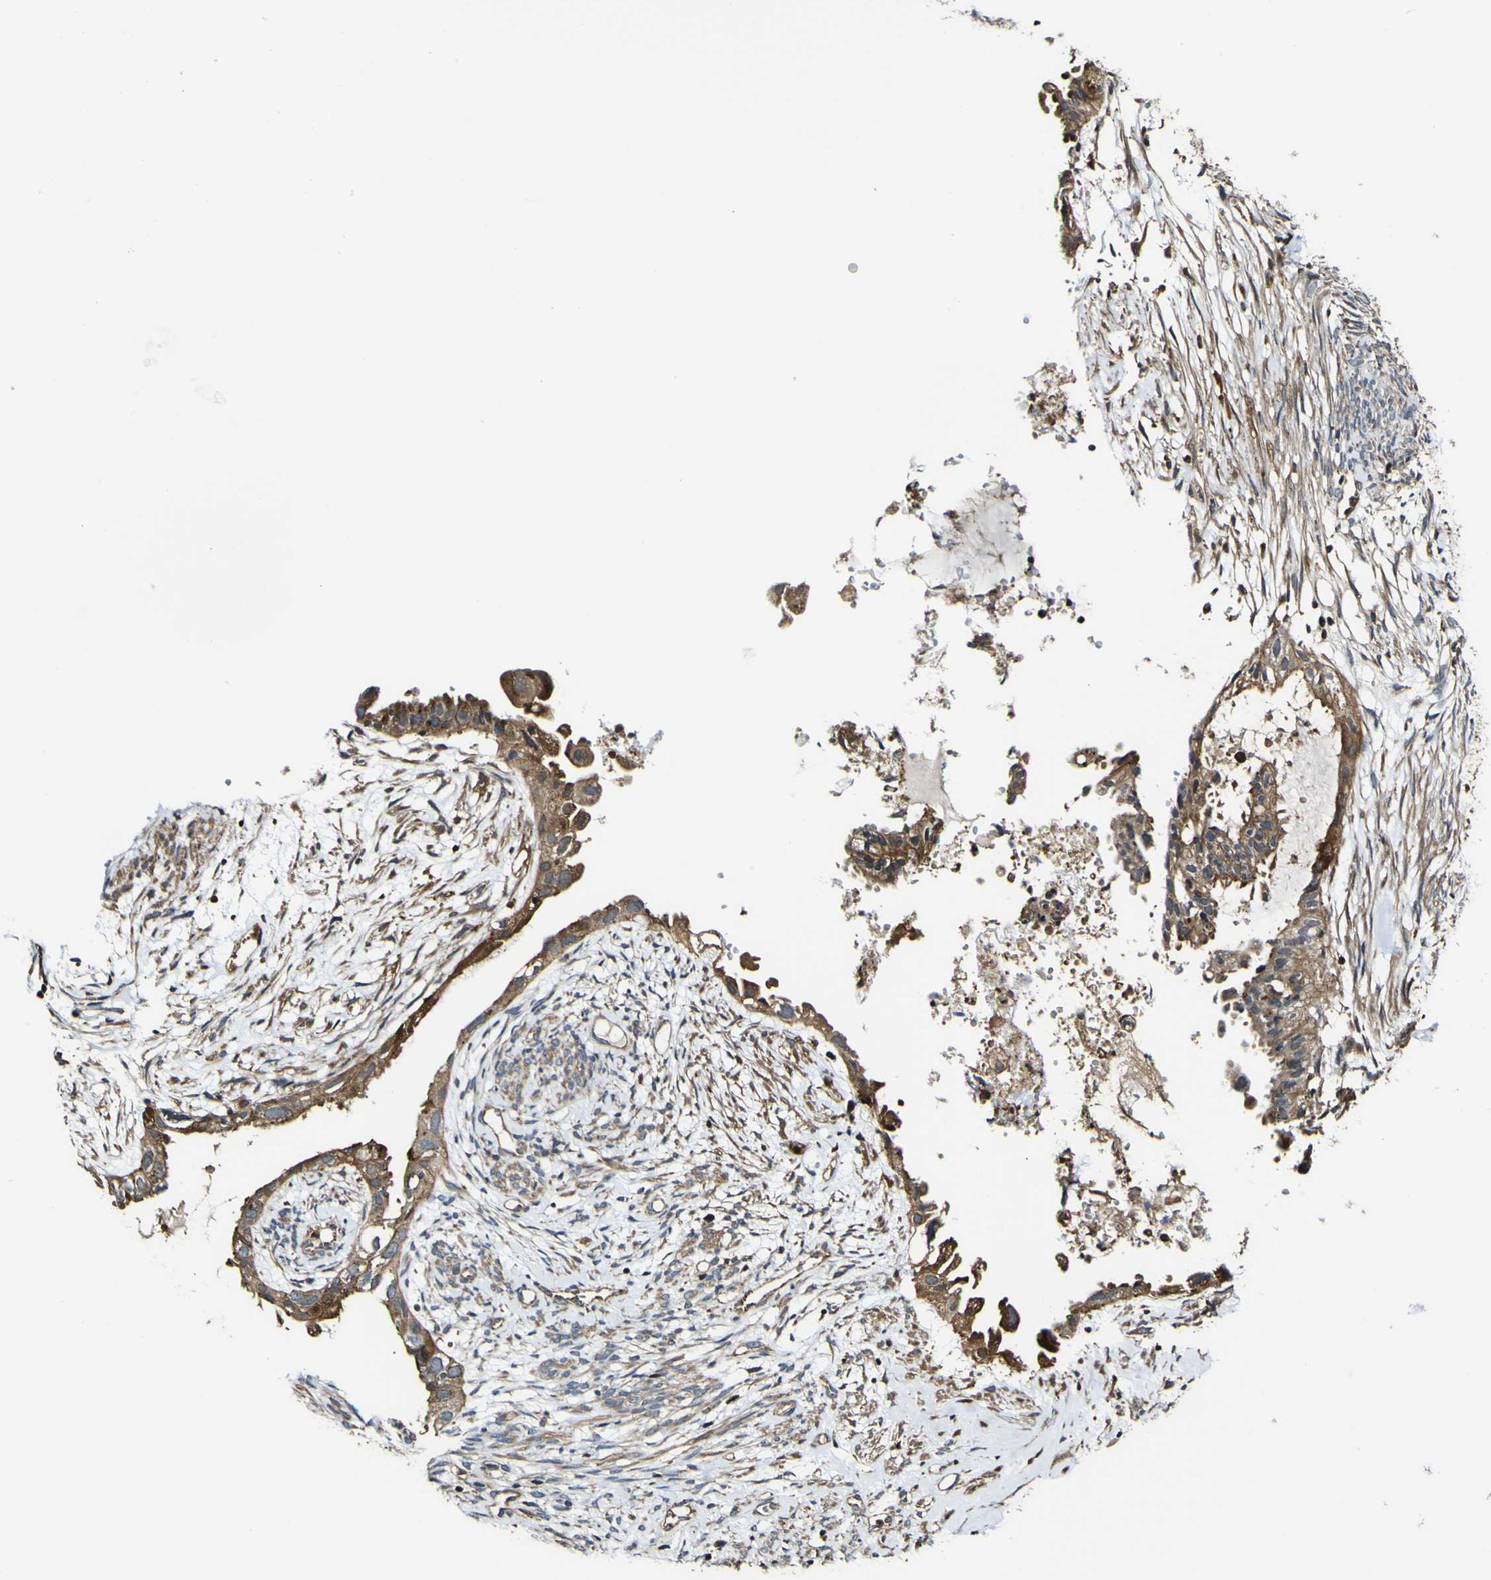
{"staining": {"intensity": "moderate", "quantity": ">75%", "location": "cytoplasmic/membranous"}, "tissue": "cervical cancer", "cell_type": "Tumor cells", "image_type": "cancer", "snomed": [{"axis": "morphology", "description": "Normal tissue, NOS"}, {"axis": "morphology", "description": "Adenocarcinoma, NOS"}, {"axis": "topography", "description": "Cervix"}, {"axis": "topography", "description": "Endometrium"}], "caption": "Moderate cytoplasmic/membranous staining is present in approximately >75% of tumor cells in cervical adenocarcinoma.", "gene": "TNIK", "patient": {"sex": "female", "age": 86}}